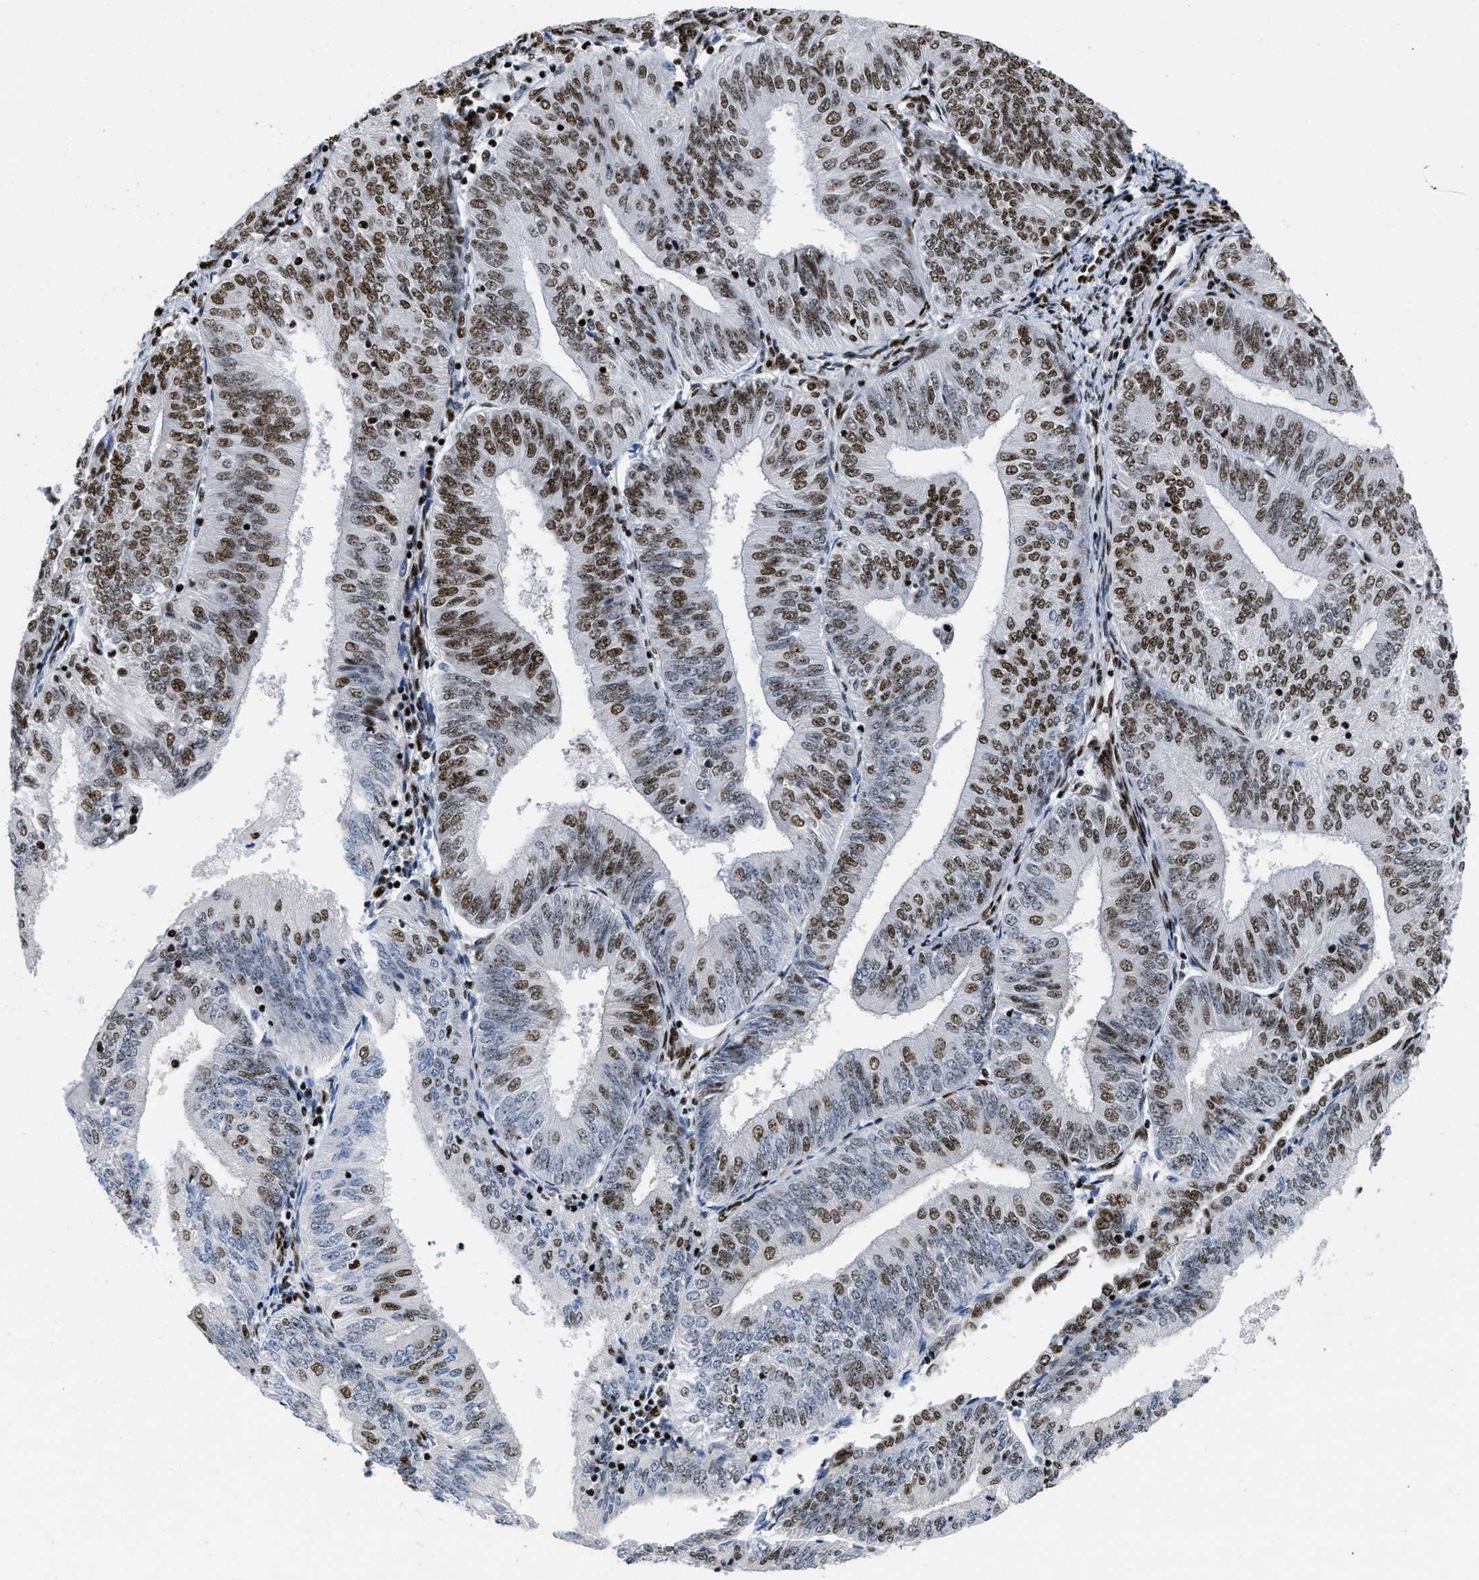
{"staining": {"intensity": "strong", "quantity": "25%-75%", "location": "nuclear"}, "tissue": "endometrial cancer", "cell_type": "Tumor cells", "image_type": "cancer", "snomed": [{"axis": "morphology", "description": "Adenocarcinoma, NOS"}, {"axis": "topography", "description": "Endometrium"}], "caption": "Tumor cells exhibit strong nuclear expression in approximately 25%-75% of cells in endometrial cancer (adenocarcinoma).", "gene": "CREB1", "patient": {"sex": "female", "age": 58}}